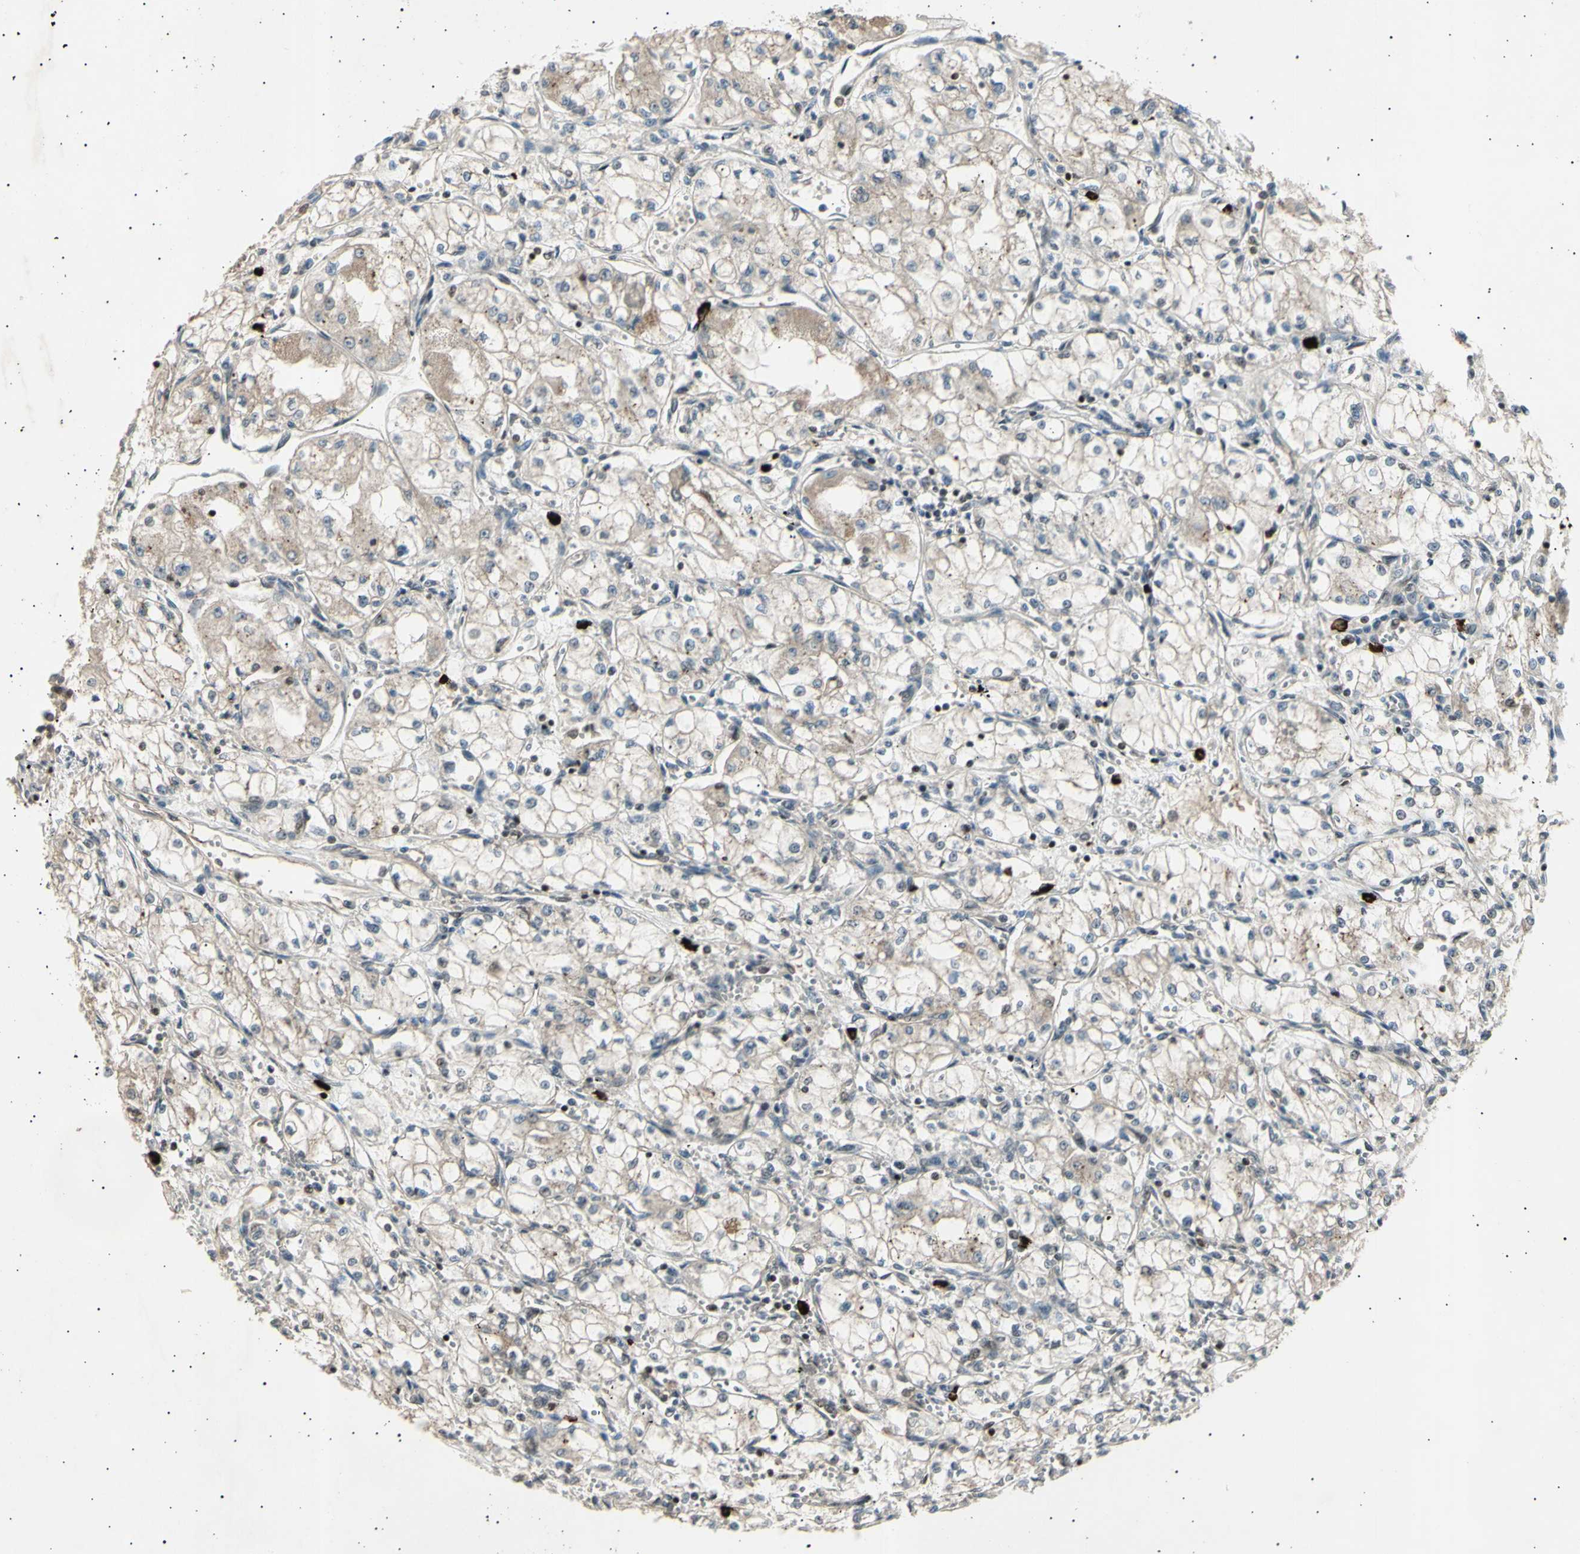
{"staining": {"intensity": "weak", "quantity": "<25%", "location": "cytoplasmic/membranous"}, "tissue": "renal cancer", "cell_type": "Tumor cells", "image_type": "cancer", "snomed": [{"axis": "morphology", "description": "Normal tissue, NOS"}, {"axis": "morphology", "description": "Adenocarcinoma, NOS"}, {"axis": "topography", "description": "Kidney"}], "caption": "A histopathology image of adenocarcinoma (renal) stained for a protein demonstrates no brown staining in tumor cells. The staining is performed using DAB (3,3'-diaminobenzidine) brown chromogen with nuclei counter-stained in using hematoxylin.", "gene": "NUAK2", "patient": {"sex": "male", "age": 59}}